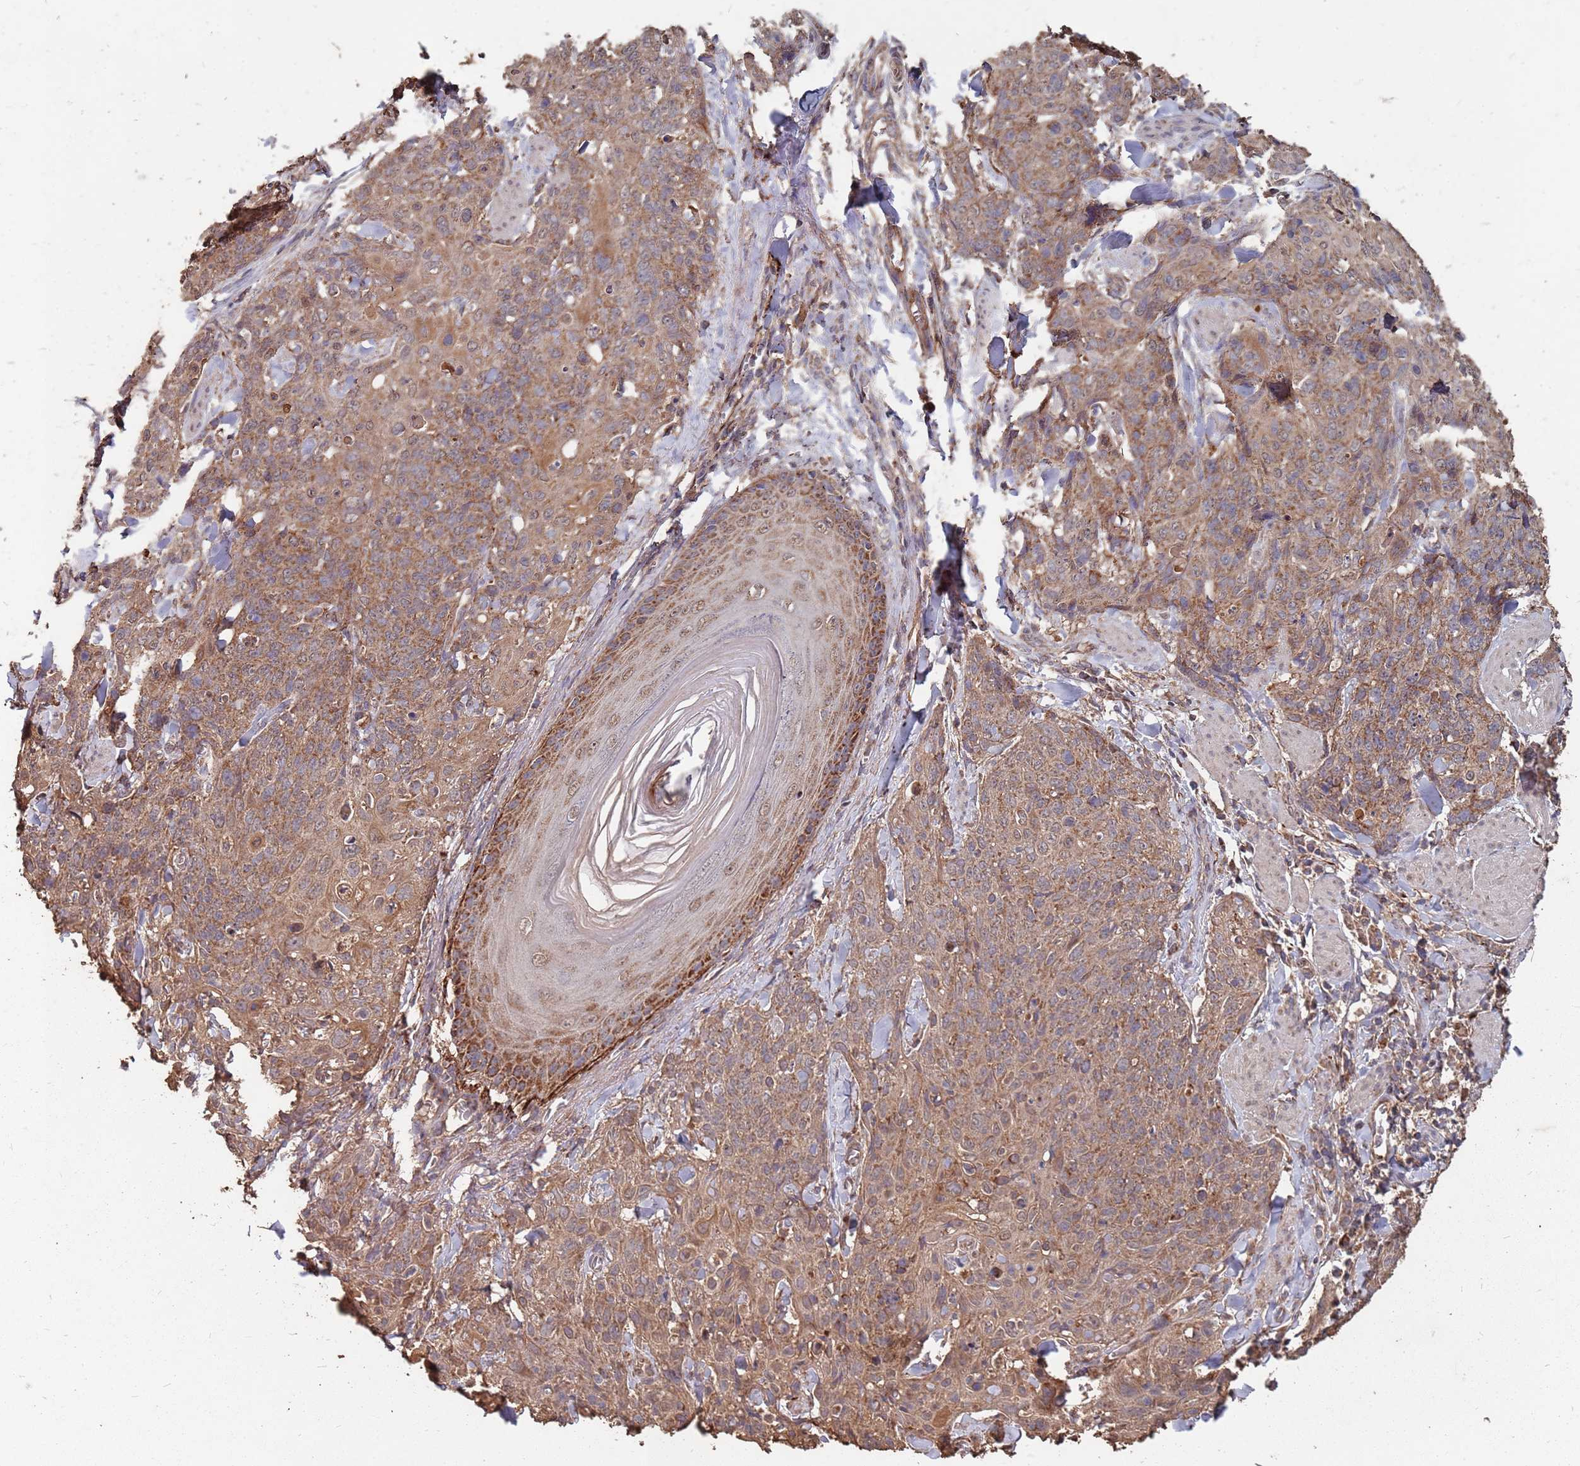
{"staining": {"intensity": "moderate", "quantity": ">75%", "location": "cytoplasmic/membranous"}, "tissue": "skin cancer", "cell_type": "Tumor cells", "image_type": "cancer", "snomed": [{"axis": "morphology", "description": "Squamous cell carcinoma, NOS"}, {"axis": "topography", "description": "Skin"}, {"axis": "topography", "description": "Vulva"}], "caption": "Moderate cytoplasmic/membranous protein positivity is seen in approximately >75% of tumor cells in squamous cell carcinoma (skin). (IHC, brightfield microscopy, high magnification).", "gene": "PRORP", "patient": {"sex": "female", "age": 85}}